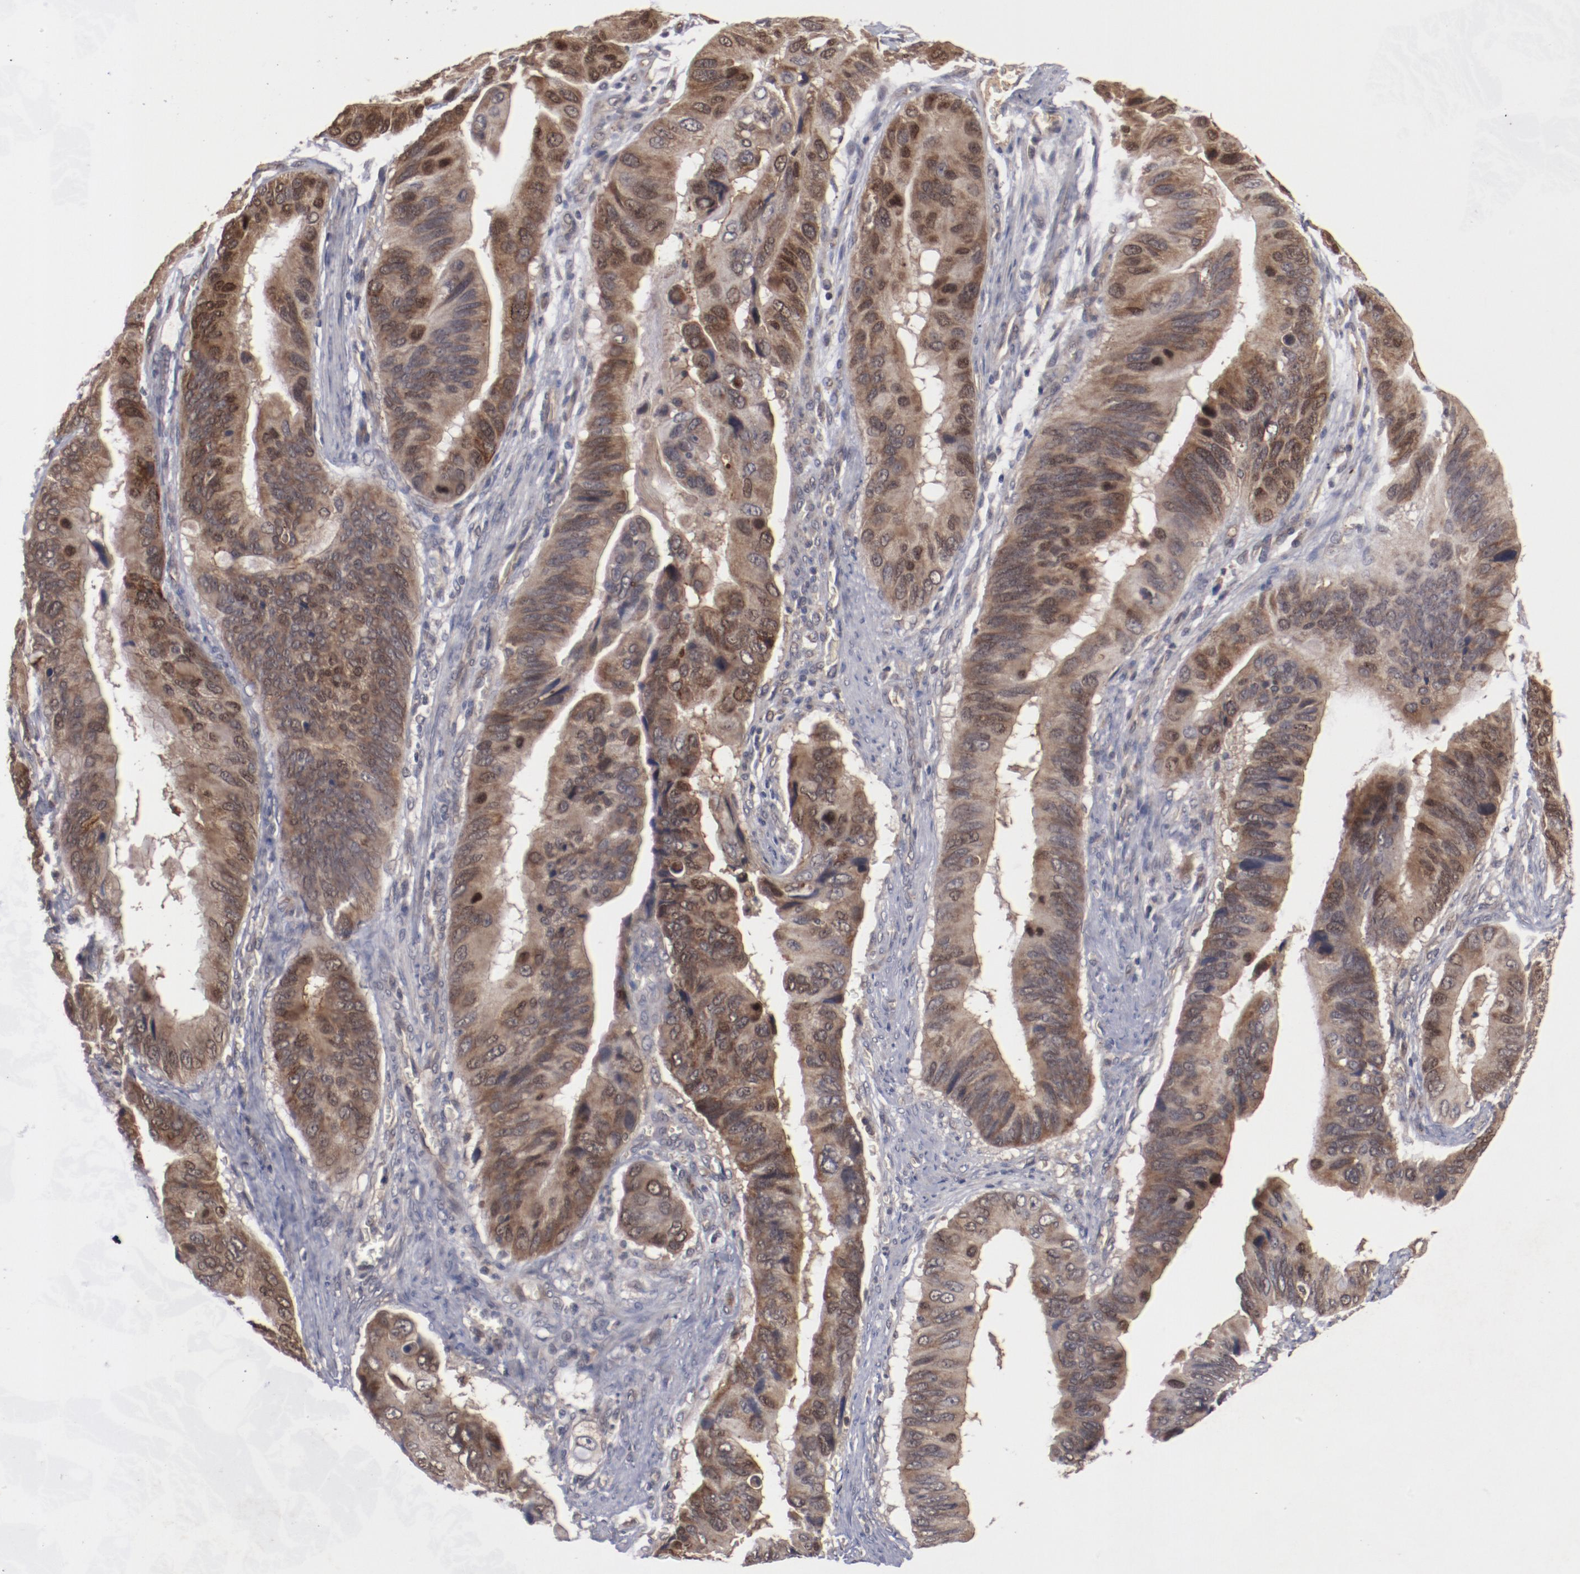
{"staining": {"intensity": "moderate", "quantity": ">75%", "location": "cytoplasmic/membranous"}, "tissue": "stomach cancer", "cell_type": "Tumor cells", "image_type": "cancer", "snomed": [{"axis": "morphology", "description": "Adenocarcinoma, NOS"}, {"axis": "topography", "description": "Stomach, upper"}], "caption": "A brown stain highlights moderate cytoplasmic/membranous expression of a protein in stomach cancer tumor cells. Nuclei are stained in blue.", "gene": "TENM1", "patient": {"sex": "male", "age": 80}}